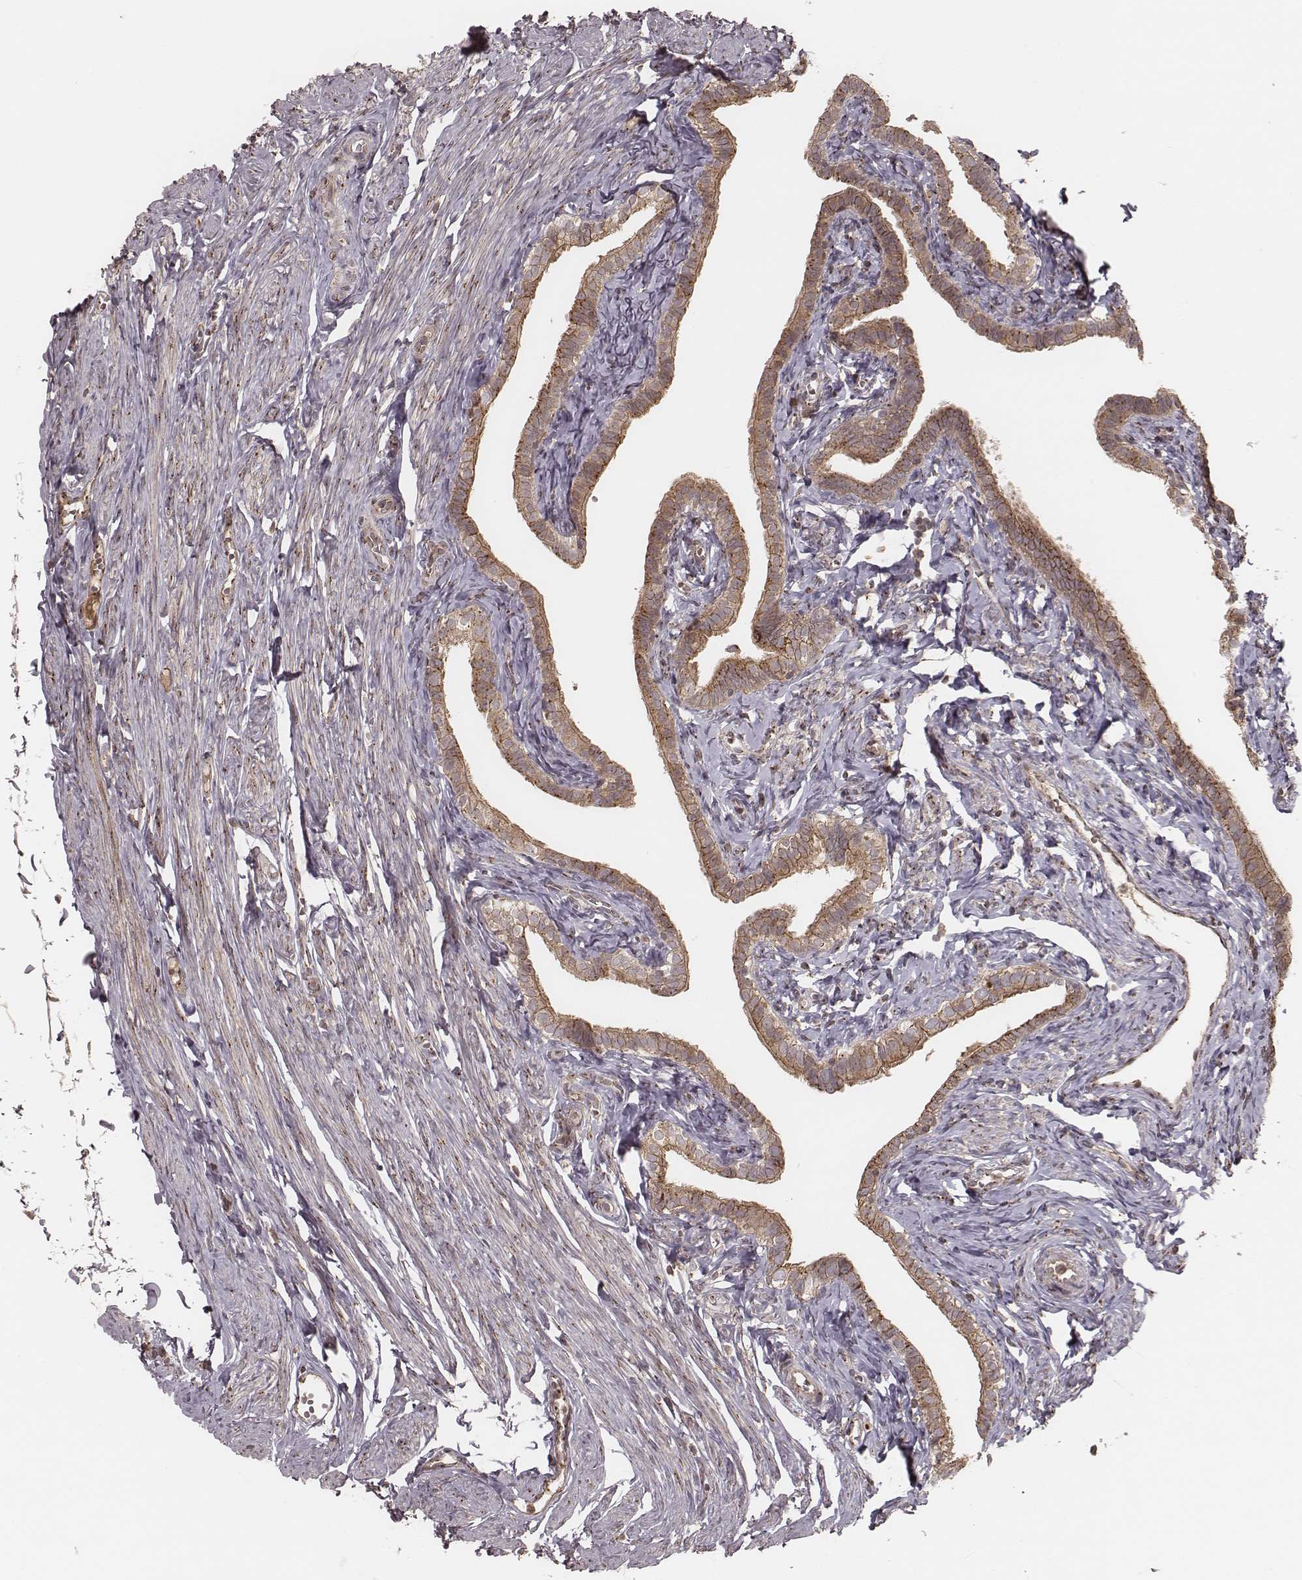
{"staining": {"intensity": "moderate", "quantity": ">75%", "location": "cytoplasmic/membranous"}, "tissue": "fallopian tube", "cell_type": "Glandular cells", "image_type": "normal", "snomed": [{"axis": "morphology", "description": "Normal tissue, NOS"}, {"axis": "topography", "description": "Fallopian tube"}], "caption": "Human fallopian tube stained with a brown dye displays moderate cytoplasmic/membranous positive staining in approximately >75% of glandular cells.", "gene": "MYO19", "patient": {"sex": "female", "age": 41}}